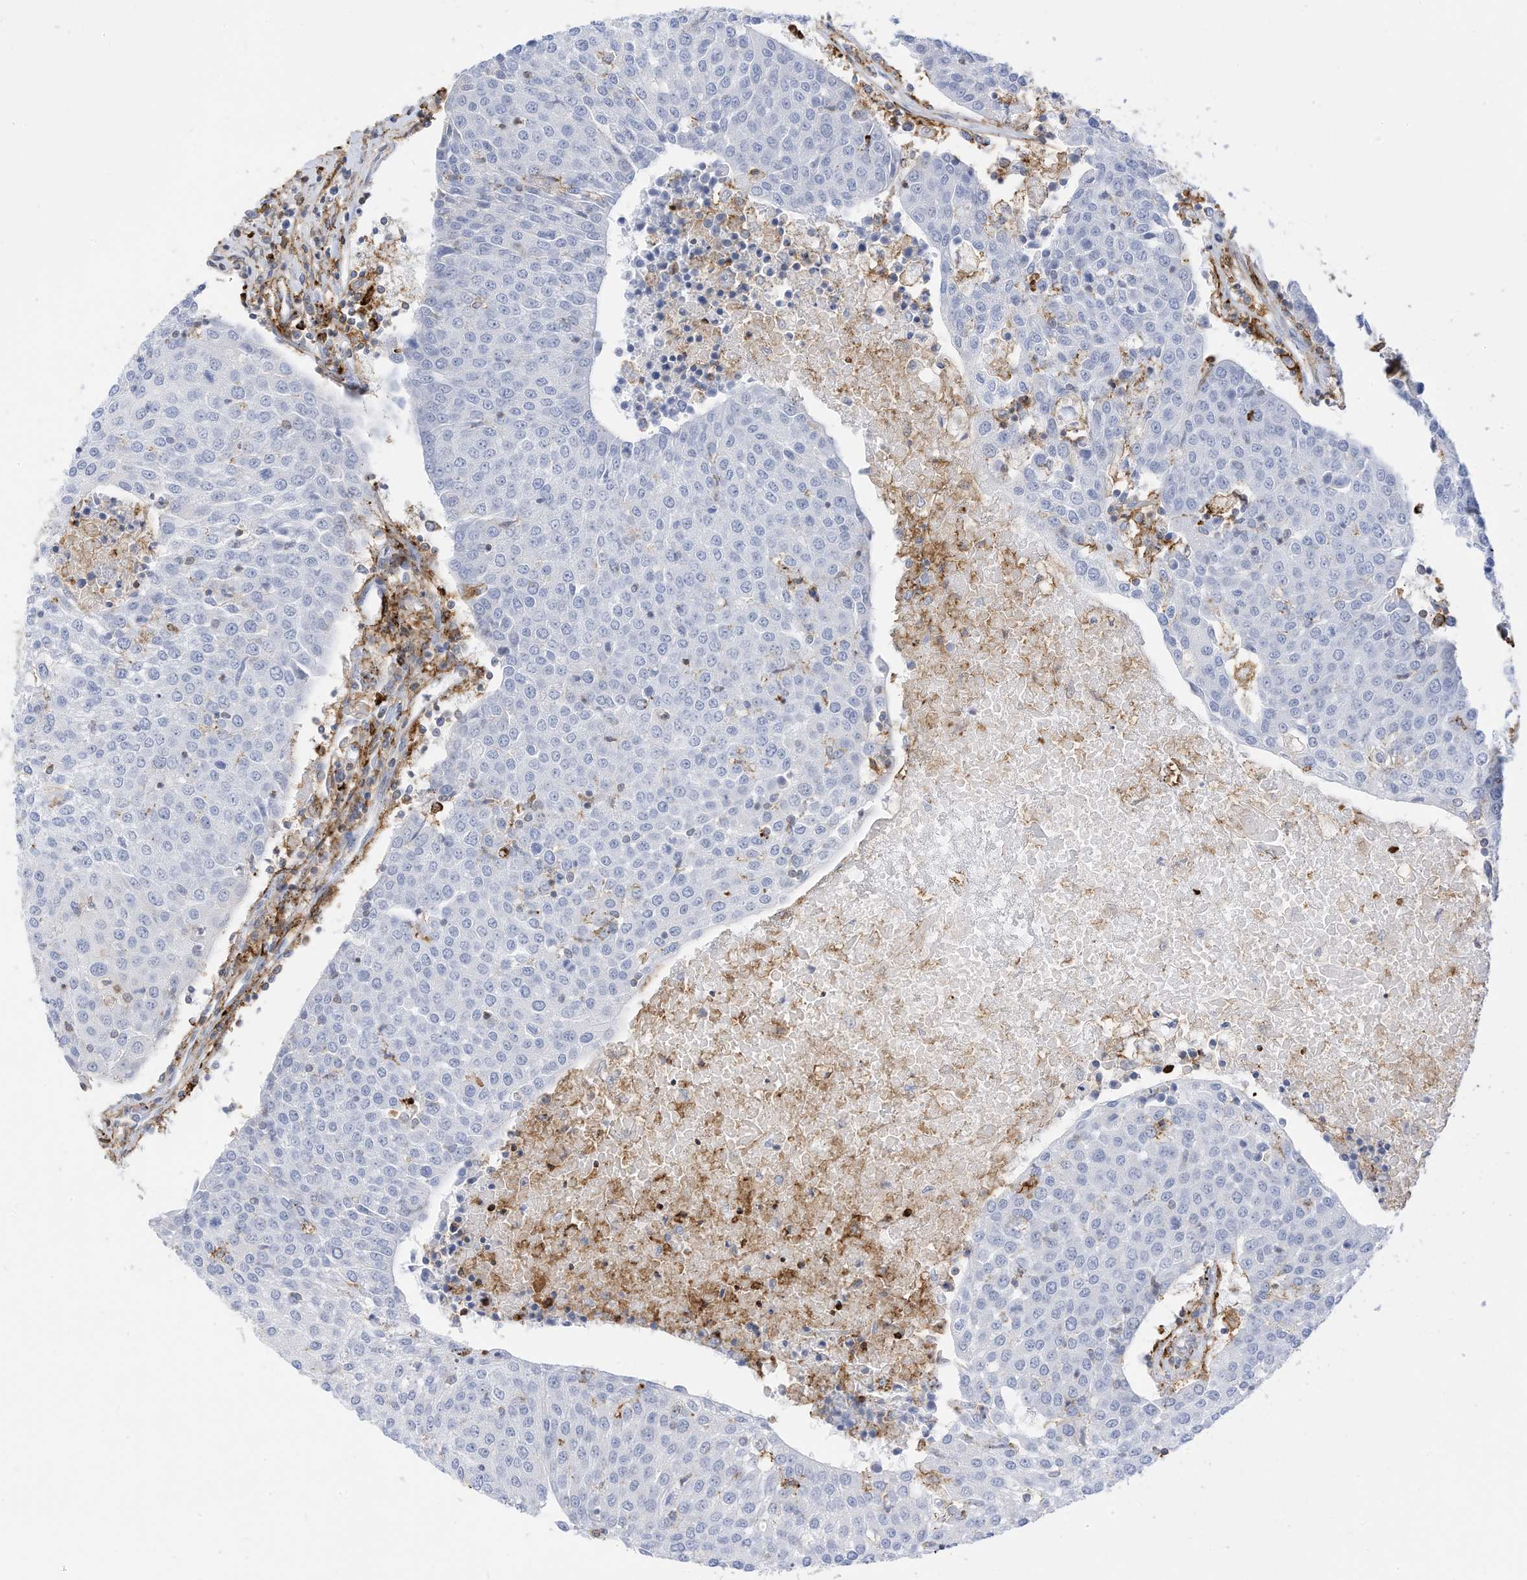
{"staining": {"intensity": "negative", "quantity": "none", "location": "none"}, "tissue": "urothelial cancer", "cell_type": "Tumor cells", "image_type": "cancer", "snomed": [{"axis": "morphology", "description": "Urothelial carcinoma, High grade"}, {"axis": "topography", "description": "Urinary bladder"}], "caption": "The IHC image has no significant expression in tumor cells of urothelial cancer tissue.", "gene": "TXNDC9", "patient": {"sex": "female", "age": 85}}